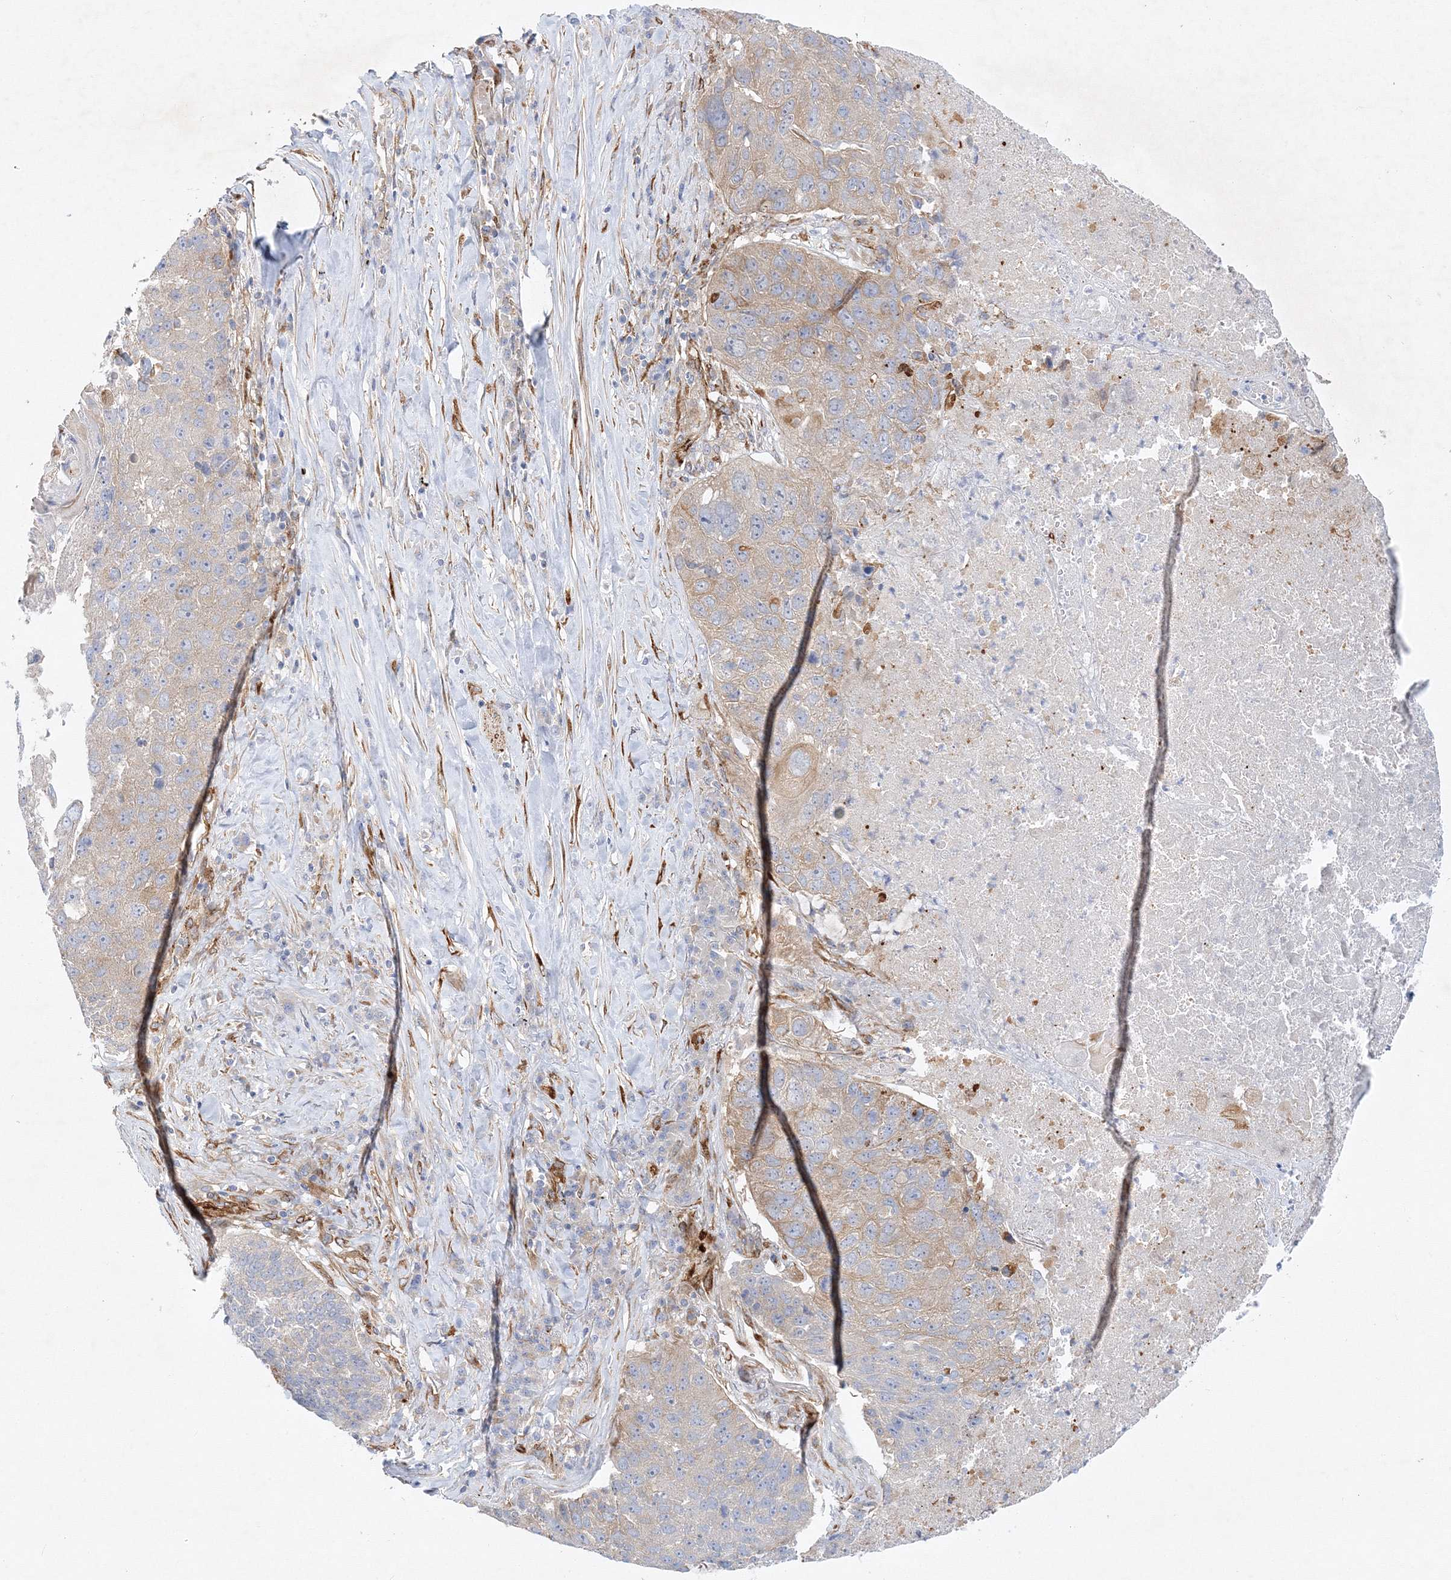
{"staining": {"intensity": "weak", "quantity": "25%-75%", "location": "cytoplasmic/membranous"}, "tissue": "lung cancer", "cell_type": "Tumor cells", "image_type": "cancer", "snomed": [{"axis": "morphology", "description": "Squamous cell carcinoma, NOS"}, {"axis": "topography", "description": "Lung"}], "caption": "Protein staining of lung cancer (squamous cell carcinoma) tissue reveals weak cytoplasmic/membranous positivity in about 25%-75% of tumor cells.", "gene": "ZFYVE16", "patient": {"sex": "male", "age": 61}}